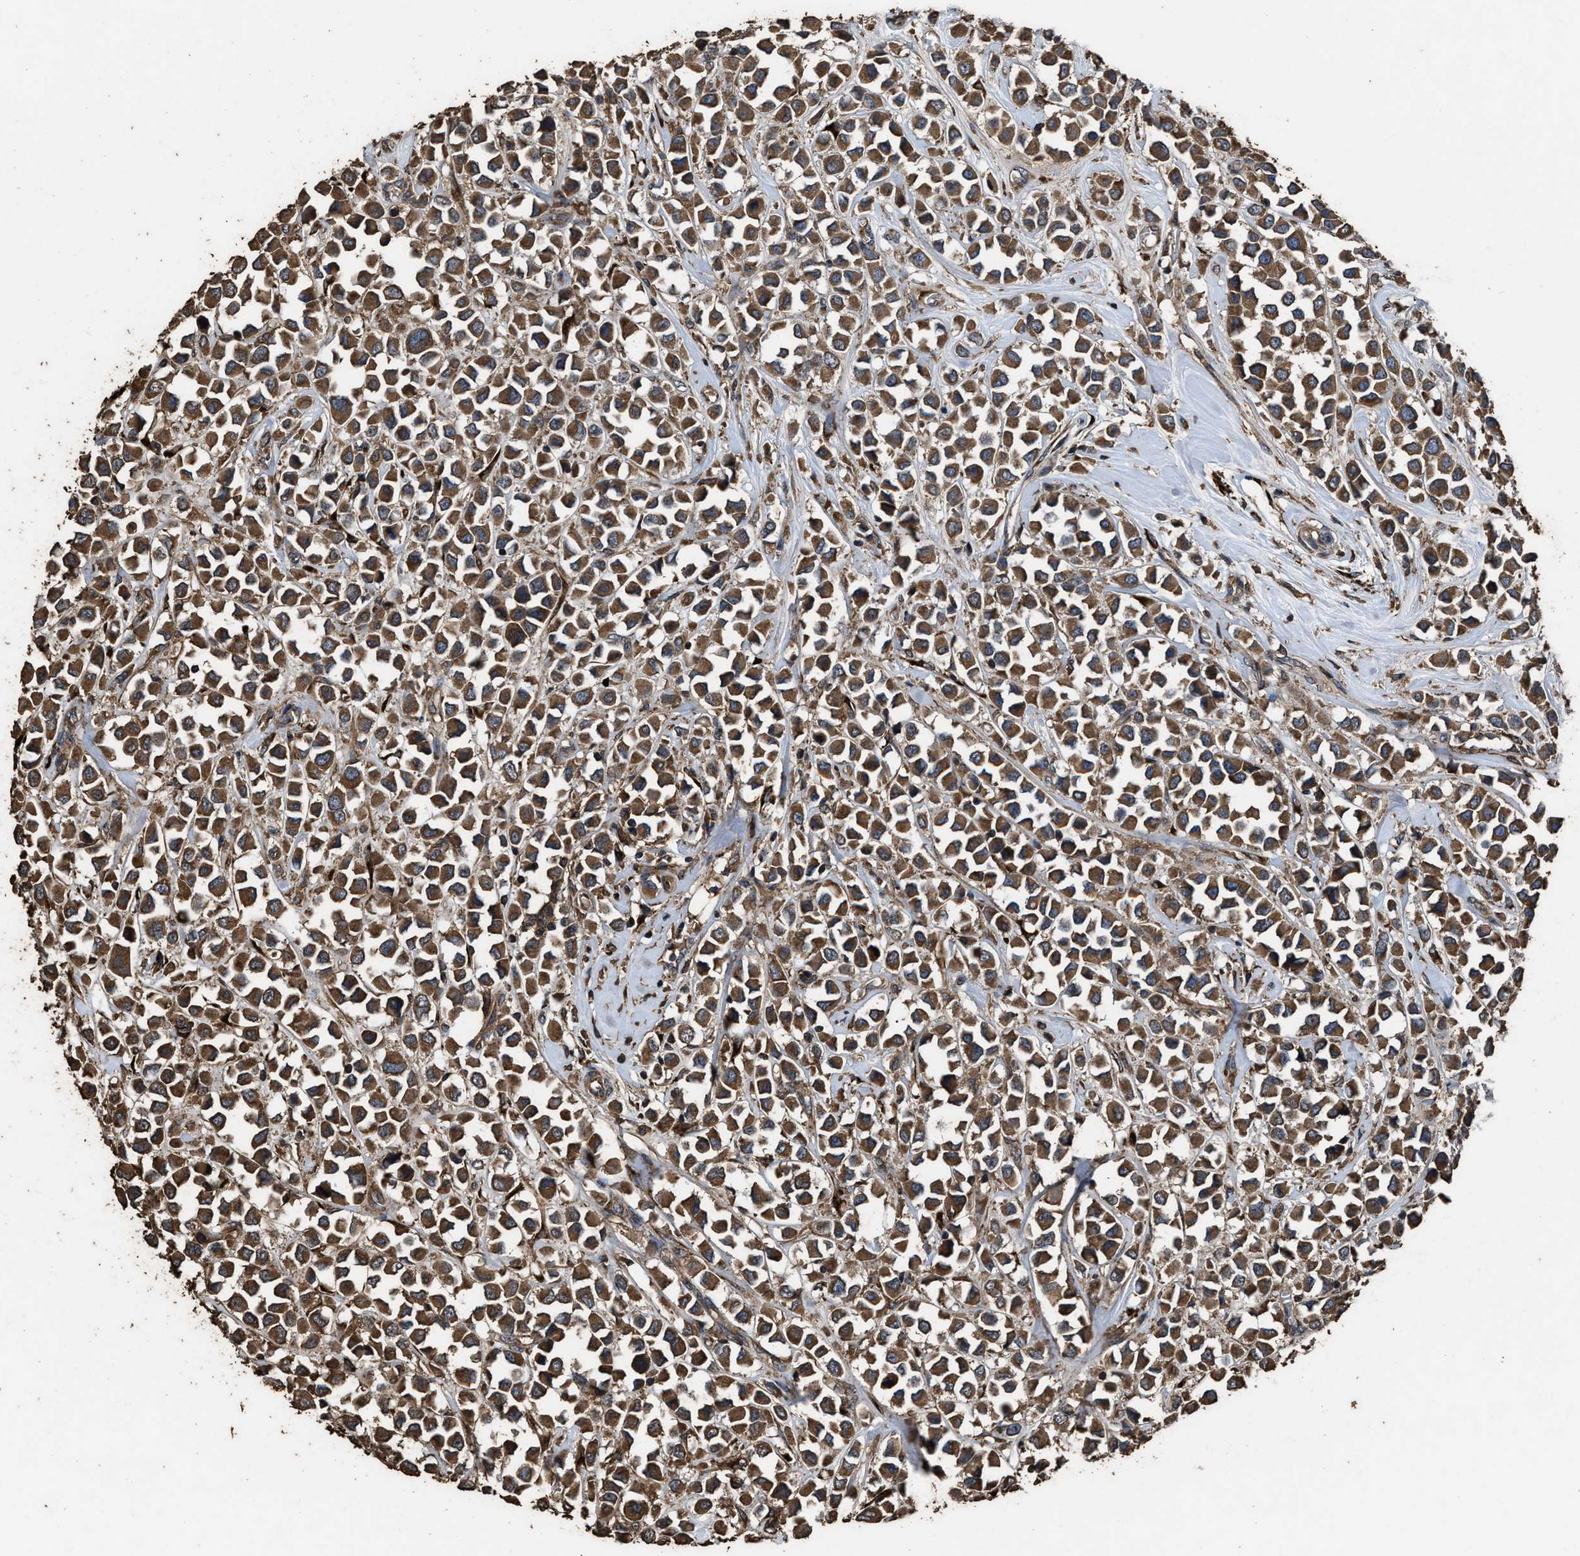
{"staining": {"intensity": "strong", "quantity": ">75%", "location": "cytoplasmic/membranous"}, "tissue": "breast cancer", "cell_type": "Tumor cells", "image_type": "cancer", "snomed": [{"axis": "morphology", "description": "Duct carcinoma"}, {"axis": "topography", "description": "Breast"}], "caption": "Breast cancer stained with a brown dye exhibits strong cytoplasmic/membranous positive expression in approximately >75% of tumor cells.", "gene": "ZMYND19", "patient": {"sex": "female", "age": 61}}